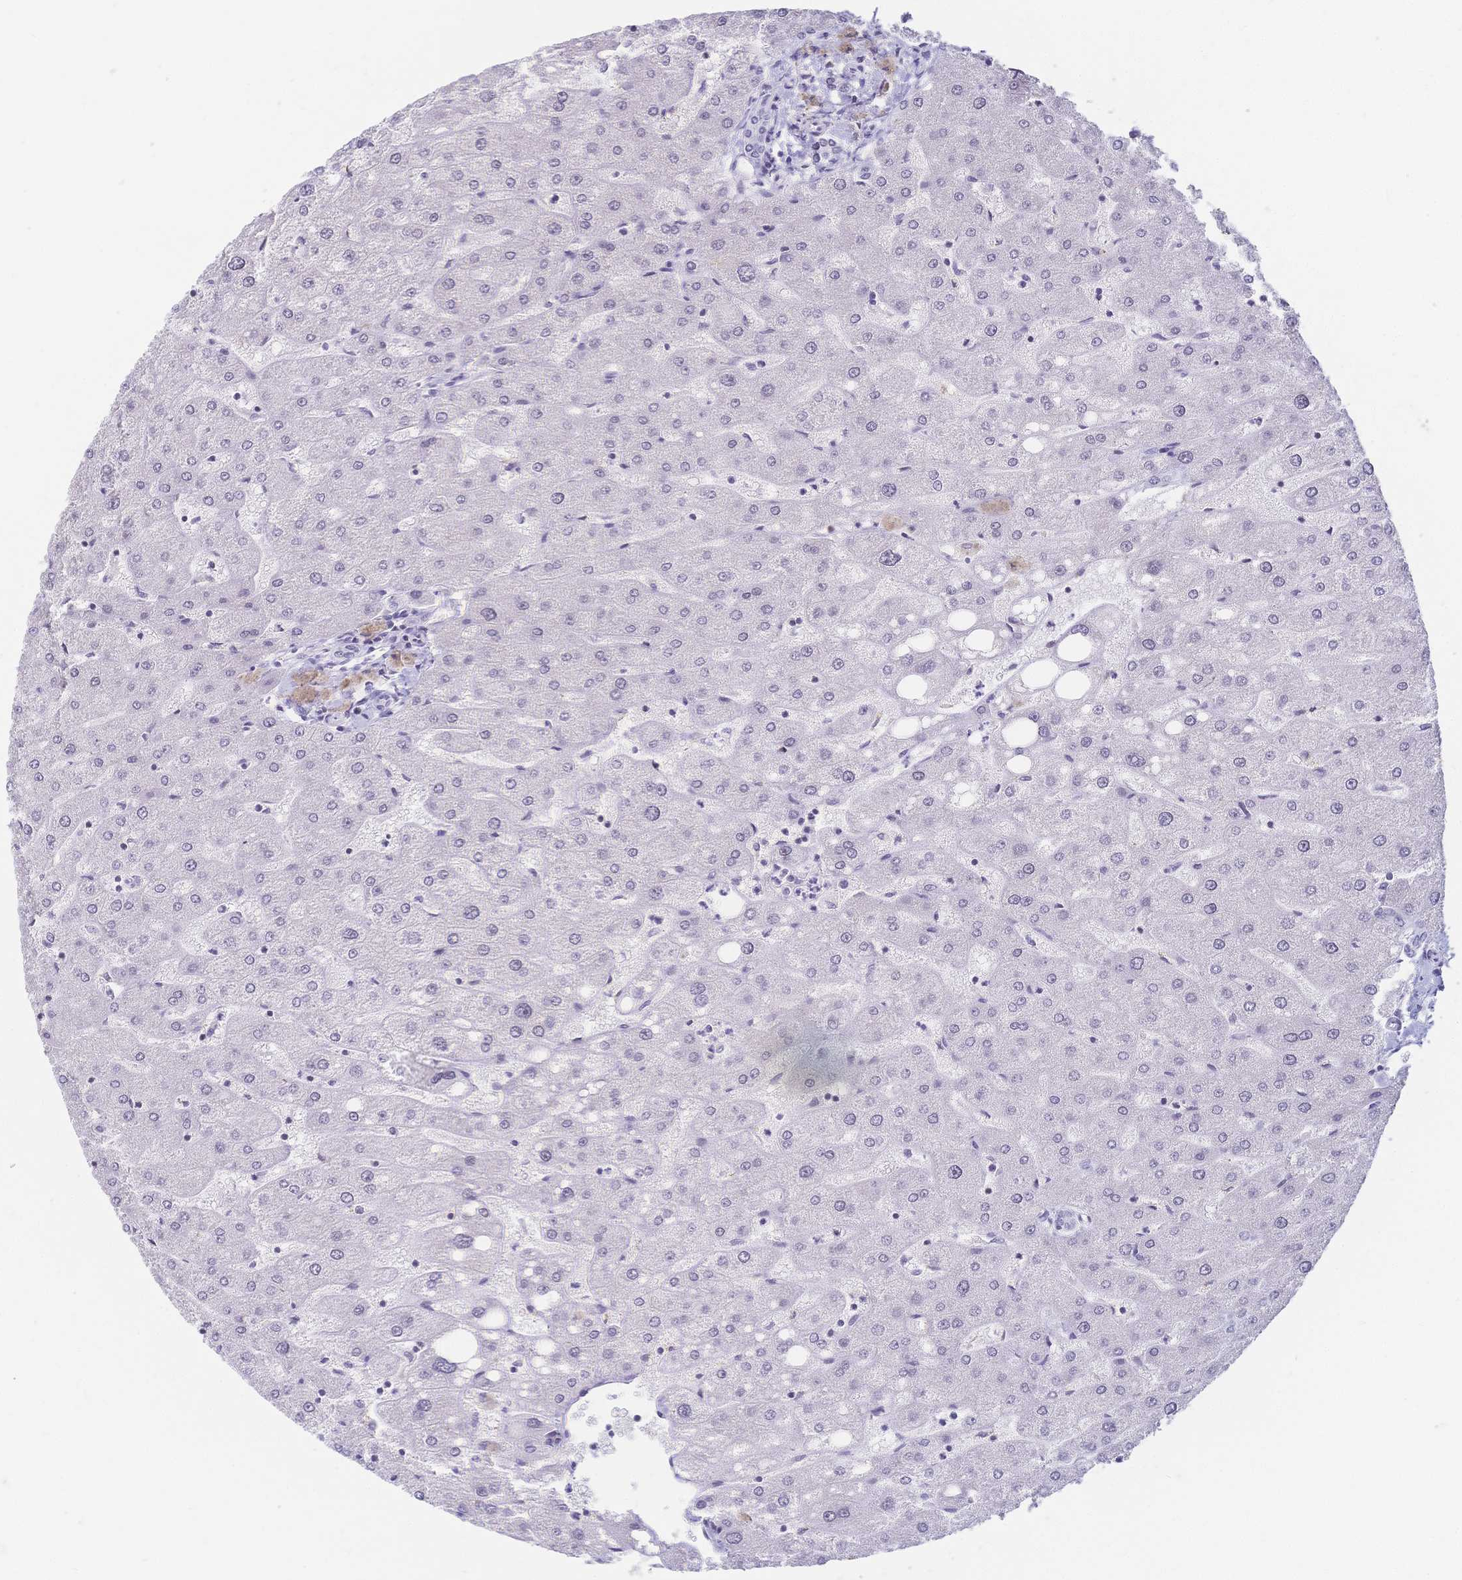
{"staining": {"intensity": "negative", "quantity": "none", "location": "none"}, "tissue": "liver", "cell_type": "Cholangiocytes", "image_type": "normal", "snomed": [{"axis": "morphology", "description": "Normal tissue, NOS"}, {"axis": "topography", "description": "Liver"}], "caption": "Histopathology image shows no protein positivity in cholangiocytes of benign liver.", "gene": "CR2", "patient": {"sex": "male", "age": 67}}